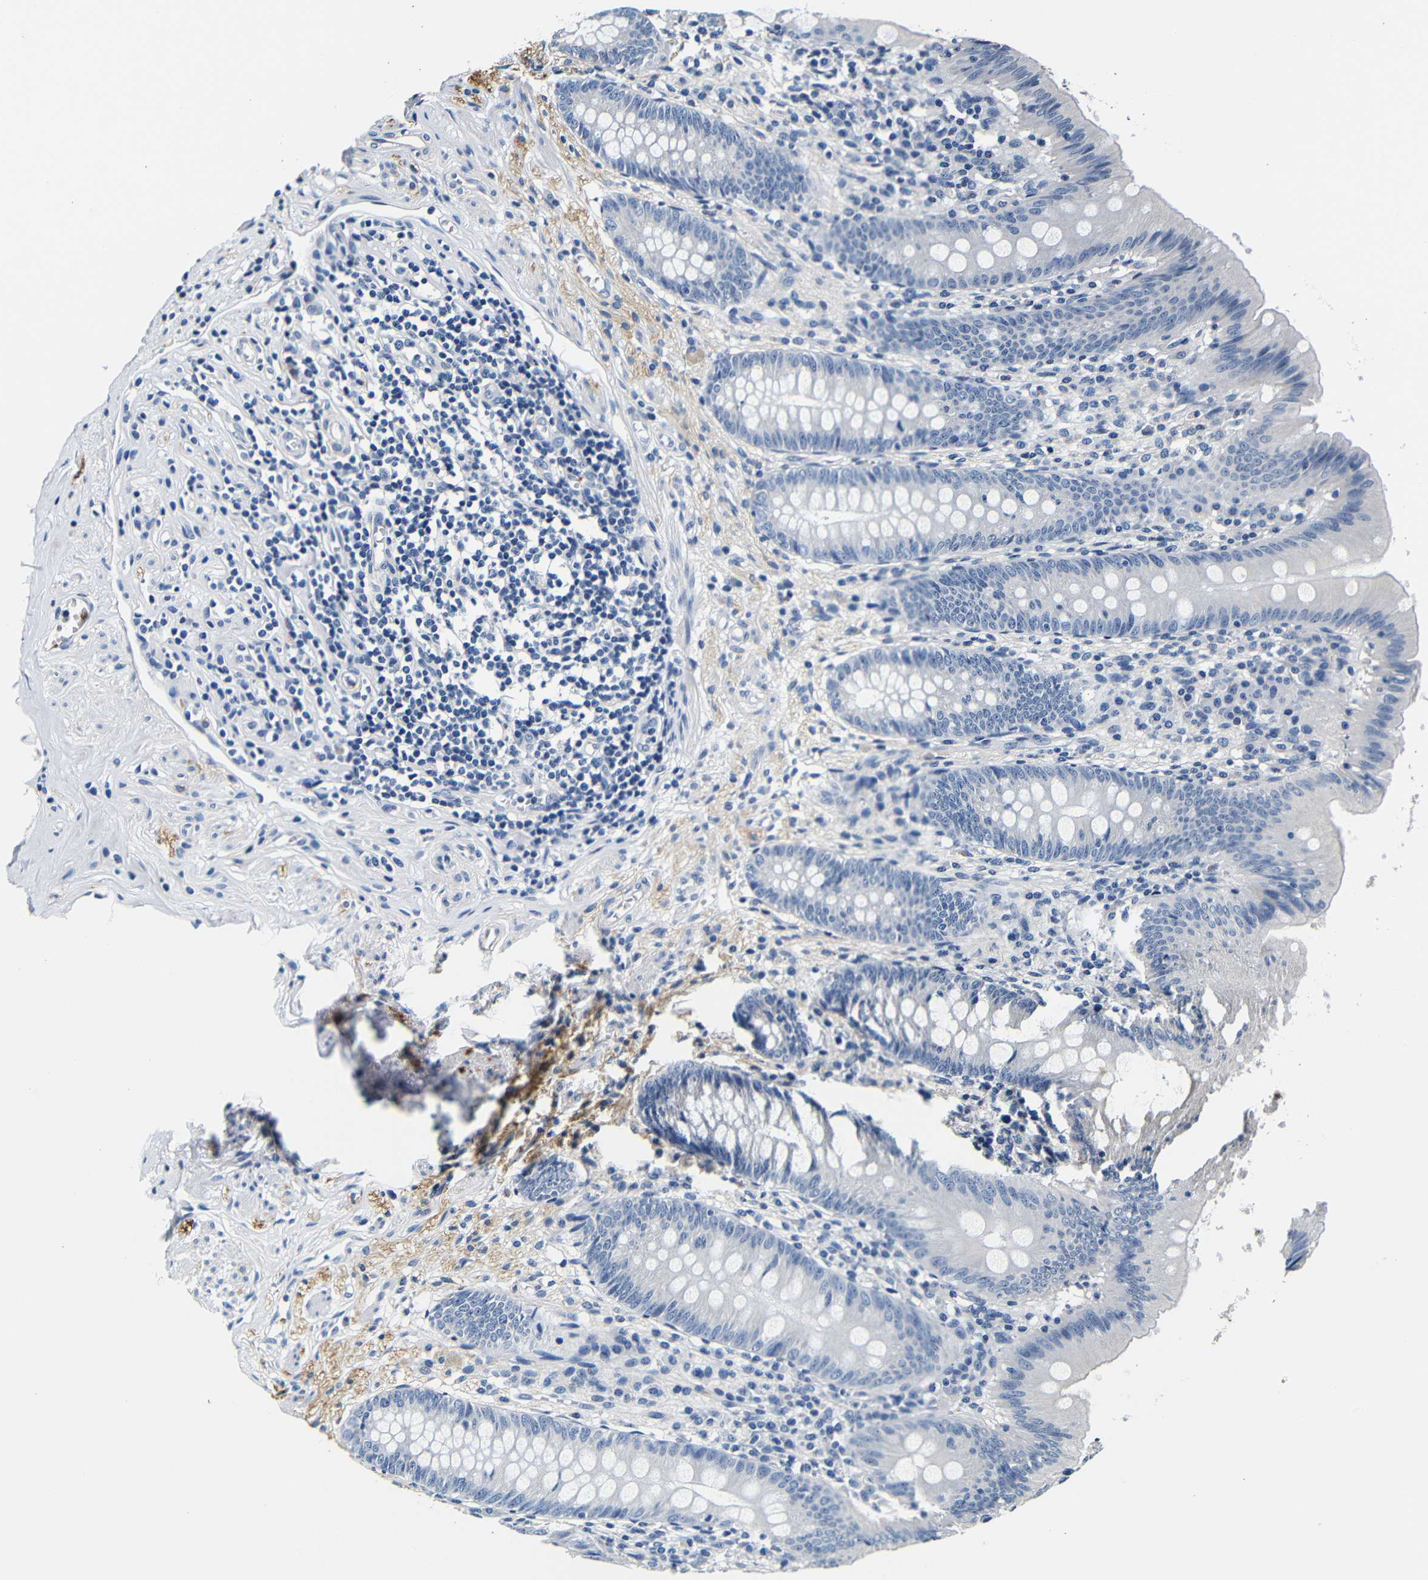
{"staining": {"intensity": "weak", "quantity": "<25%", "location": "cytoplasmic/membranous"}, "tissue": "appendix", "cell_type": "Glandular cells", "image_type": "normal", "snomed": [{"axis": "morphology", "description": "Normal tissue, NOS"}, {"axis": "topography", "description": "Appendix"}], "caption": "A photomicrograph of appendix stained for a protein demonstrates no brown staining in glandular cells.", "gene": "GP1BA", "patient": {"sex": "male", "age": 56}}